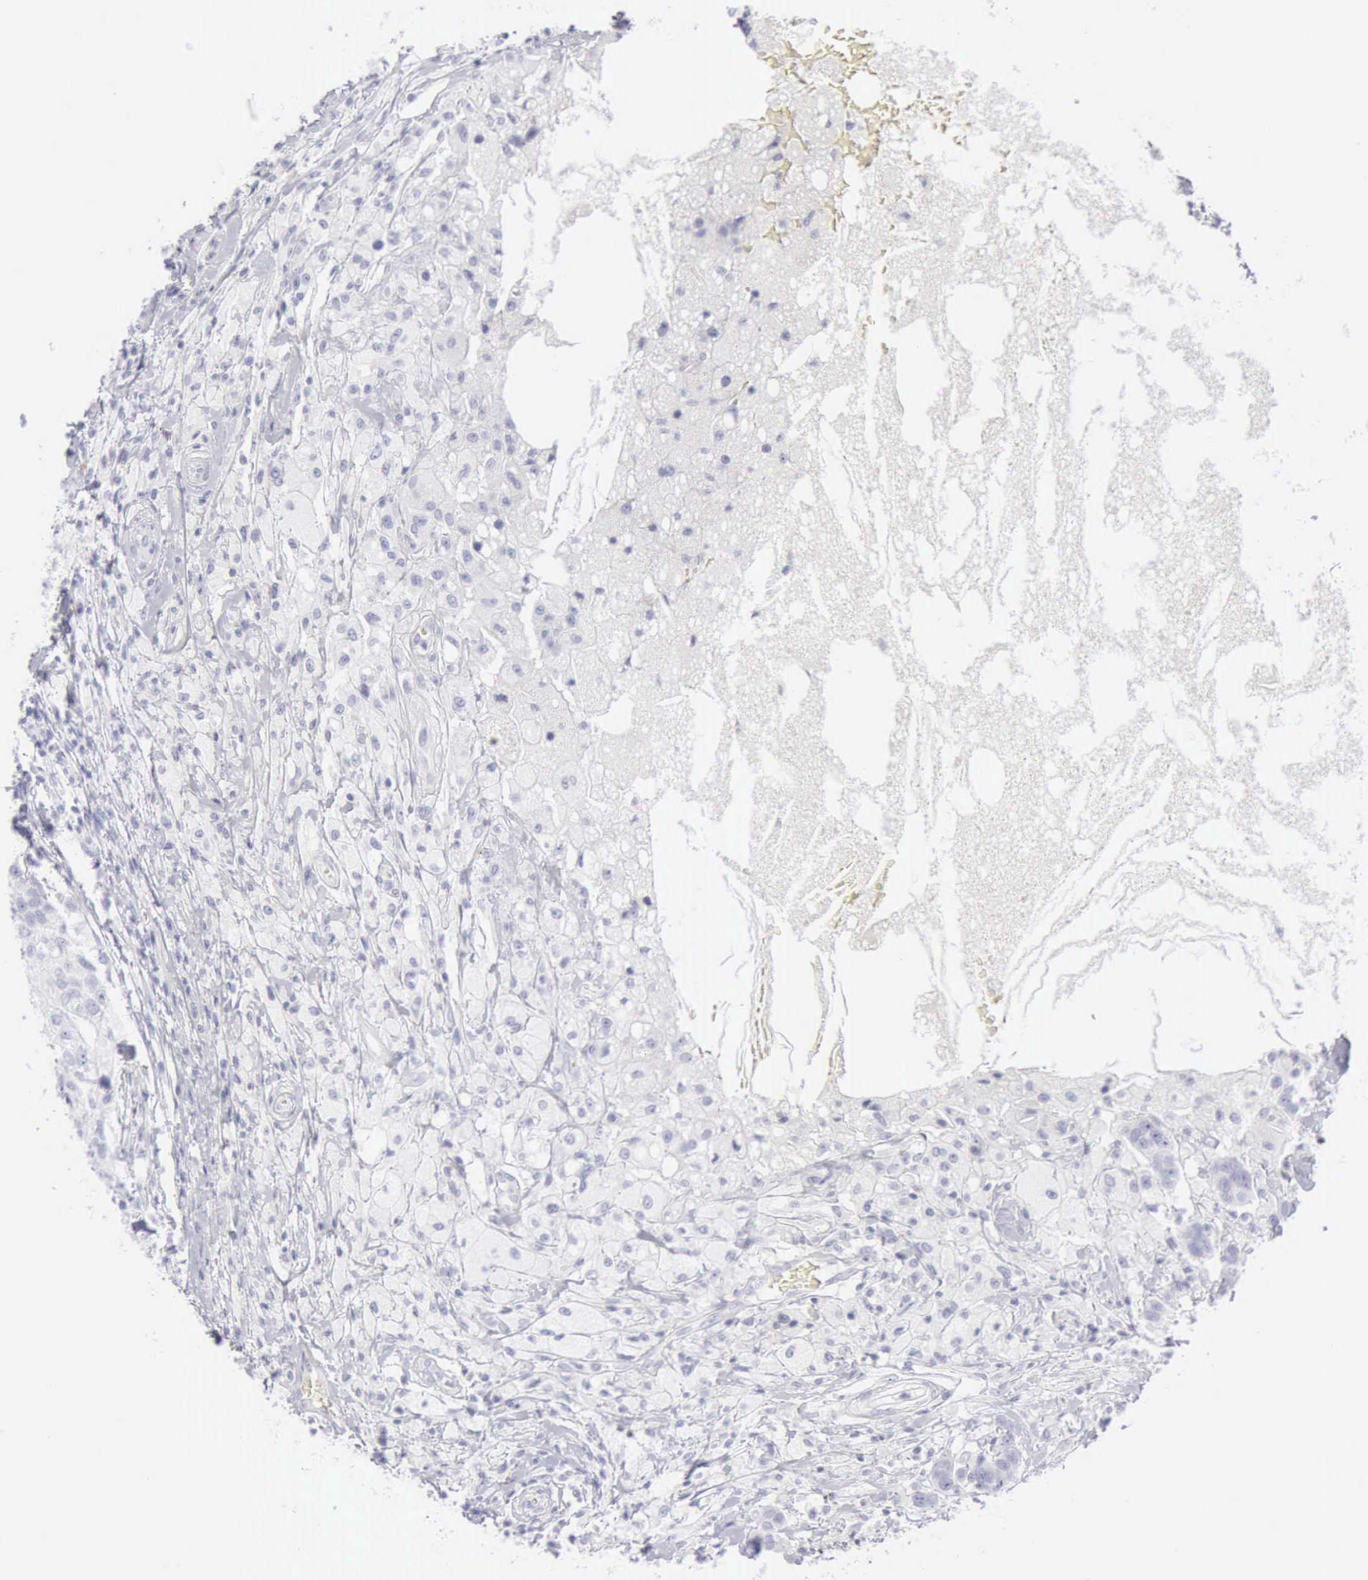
{"staining": {"intensity": "negative", "quantity": "none", "location": "none"}, "tissue": "breast cancer", "cell_type": "Tumor cells", "image_type": "cancer", "snomed": [{"axis": "morphology", "description": "Duct carcinoma"}, {"axis": "topography", "description": "Breast"}], "caption": "Tumor cells show no significant positivity in breast invasive ductal carcinoma.", "gene": "NCAM1", "patient": {"sex": "female", "age": 27}}